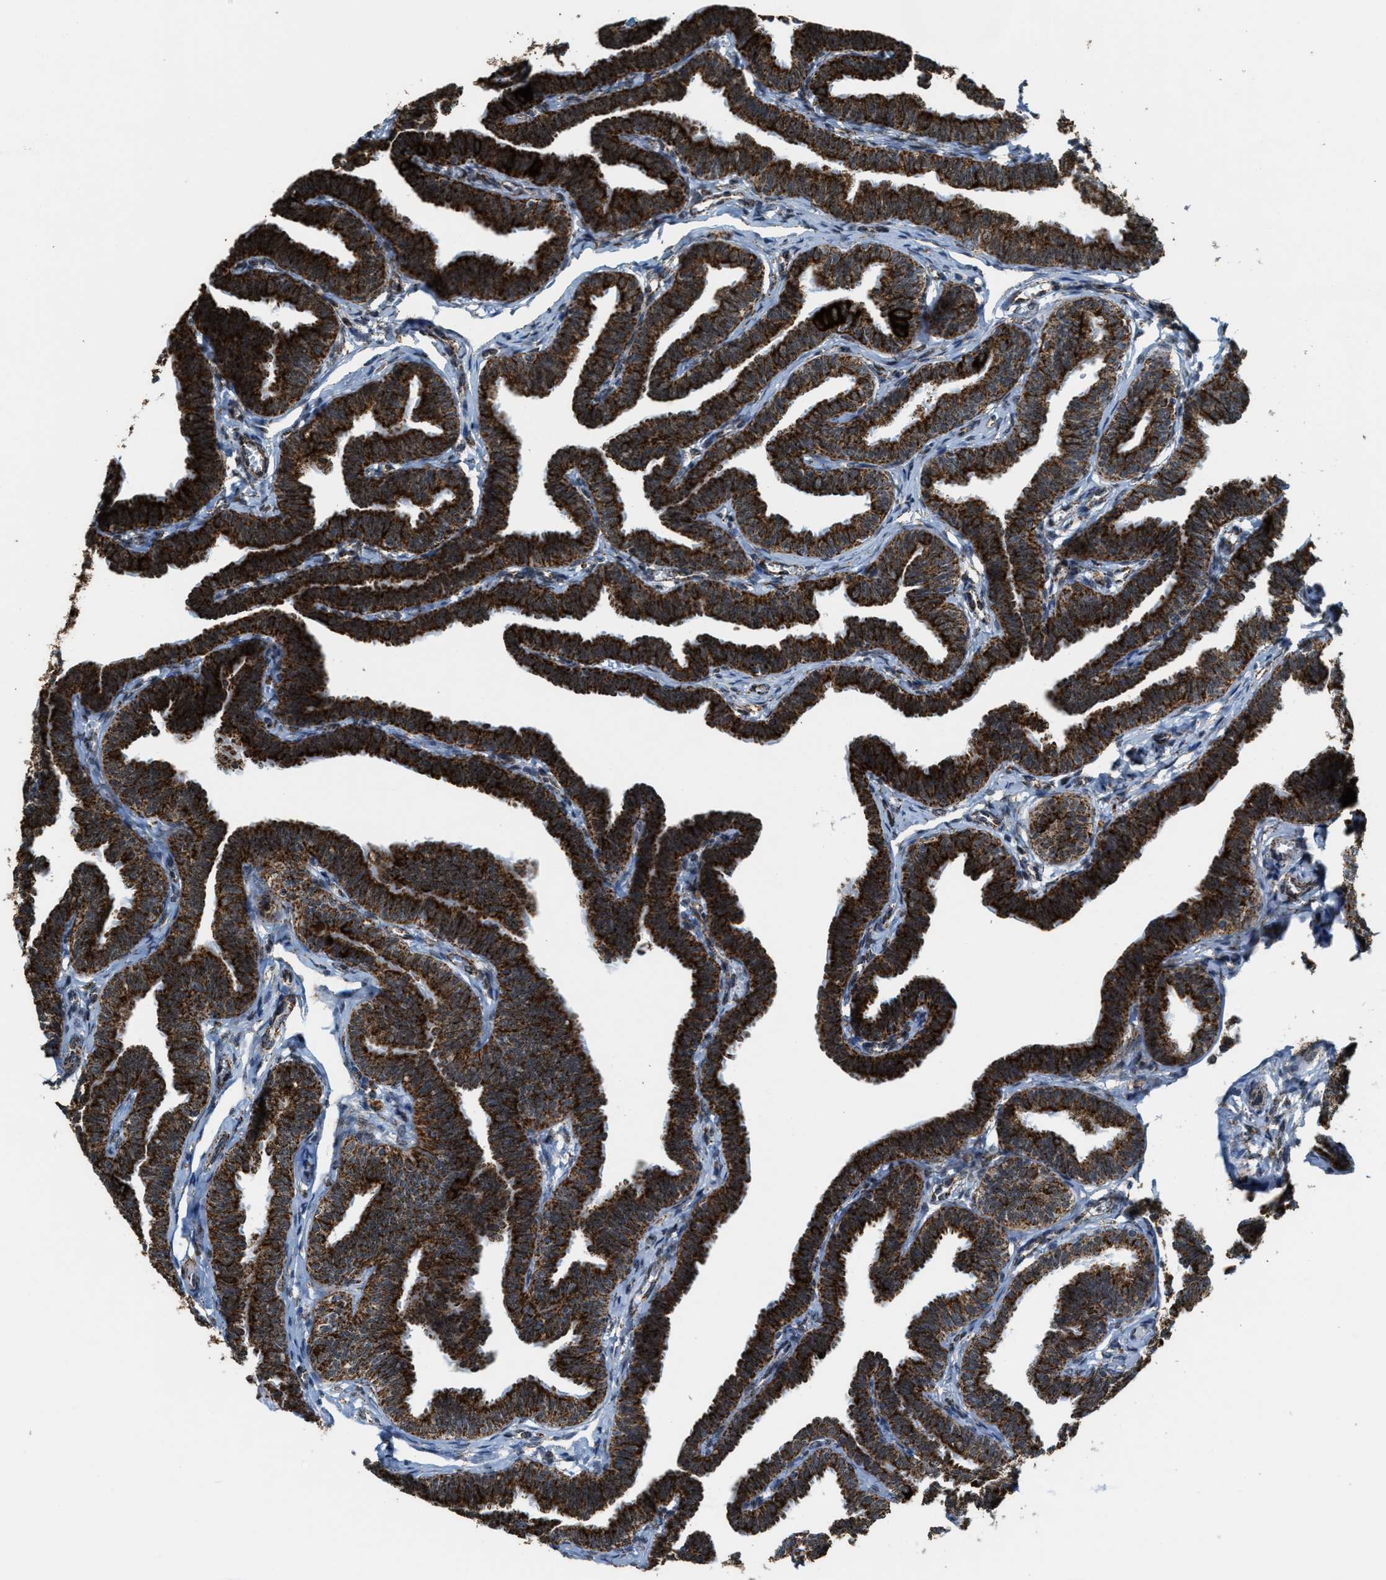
{"staining": {"intensity": "strong", "quantity": ">75%", "location": "cytoplasmic/membranous"}, "tissue": "fallopian tube", "cell_type": "Glandular cells", "image_type": "normal", "snomed": [{"axis": "morphology", "description": "Normal tissue, NOS"}, {"axis": "topography", "description": "Fallopian tube"}, {"axis": "topography", "description": "Ovary"}], "caption": "The photomicrograph exhibits immunohistochemical staining of normal fallopian tube. There is strong cytoplasmic/membranous expression is present in about >75% of glandular cells.", "gene": "HIBADH", "patient": {"sex": "female", "age": 23}}